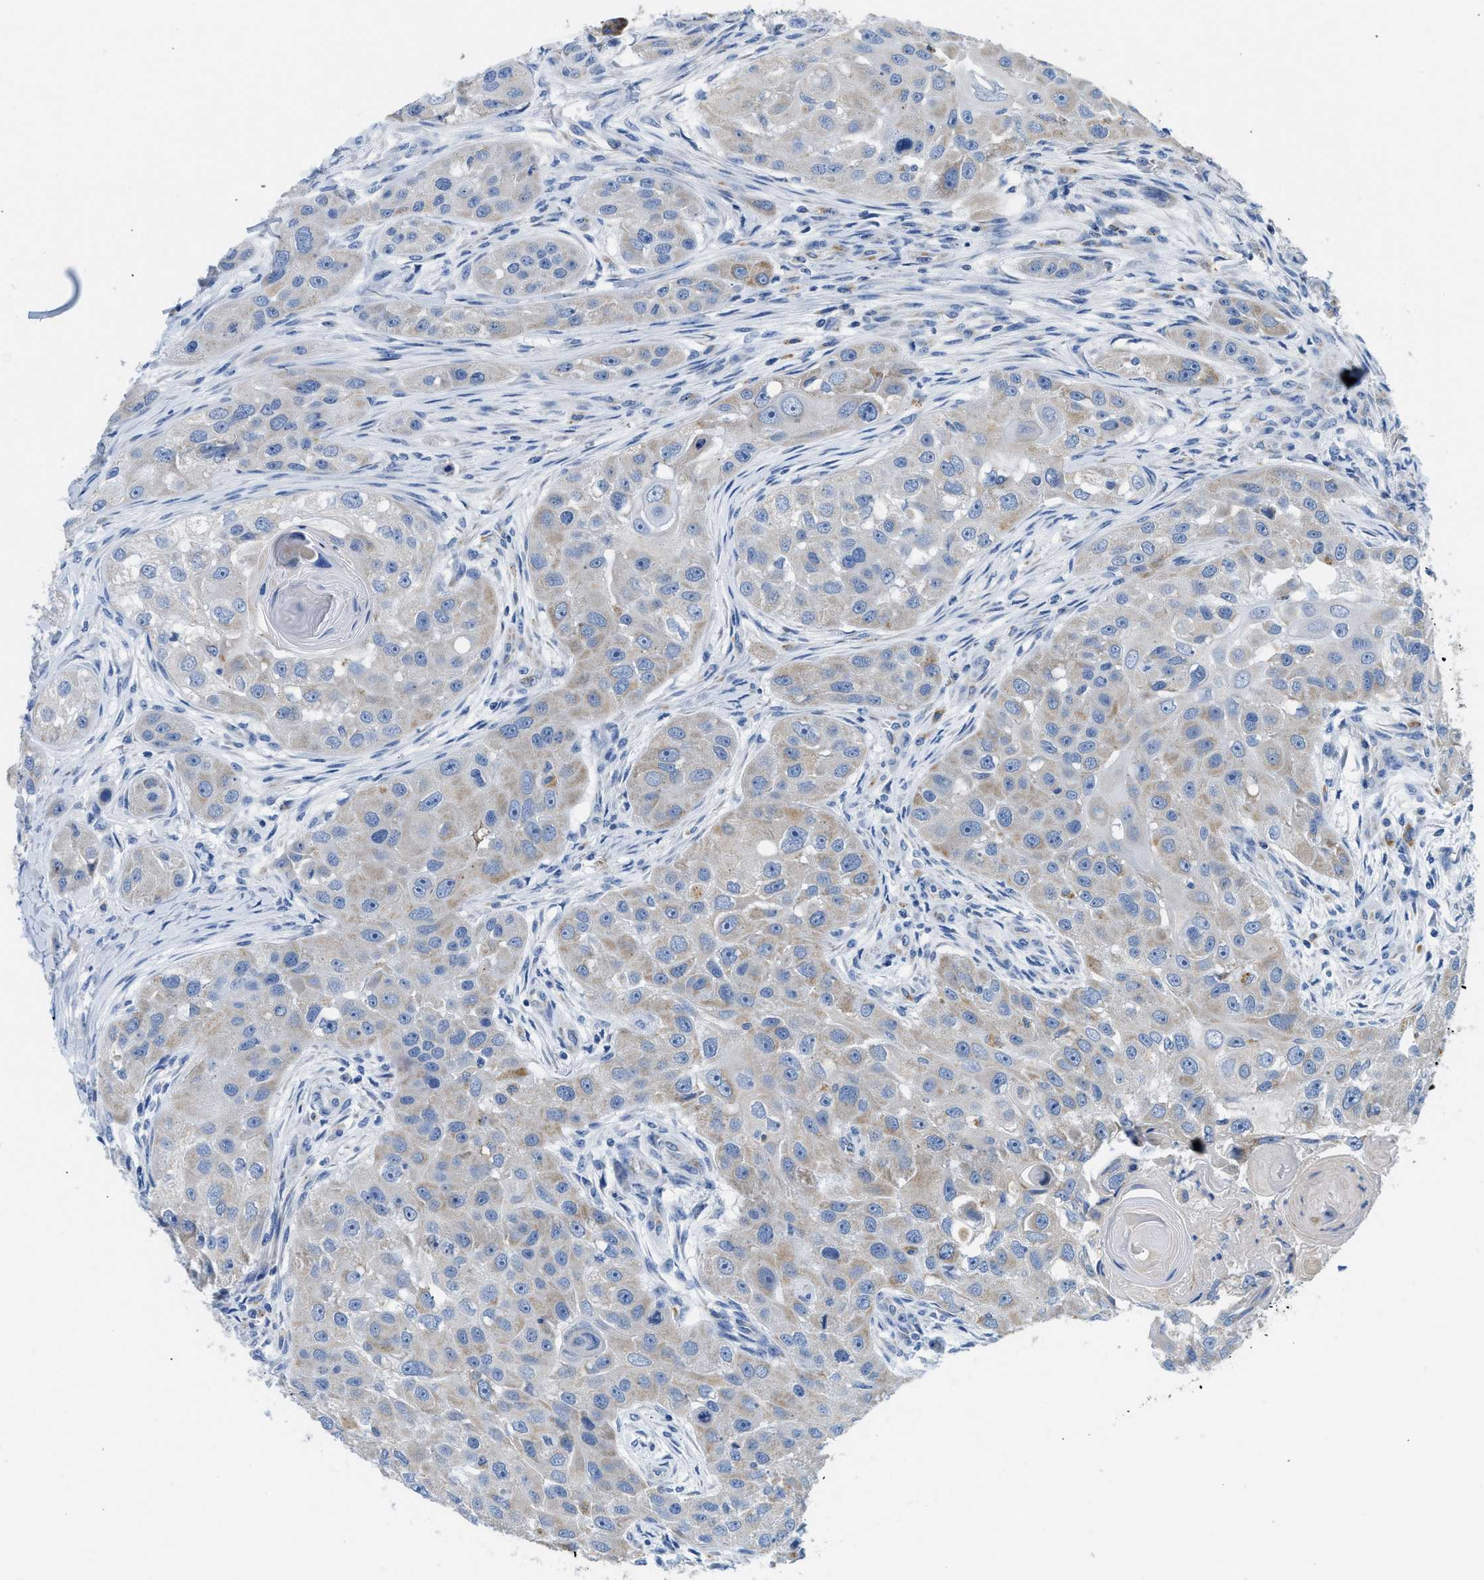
{"staining": {"intensity": "weak", "quantity": "25%-75%", "location": "cytoplasmic/membranous"}, "tissue": "head and neck cancer", "cell_type": "Tumor cells", "image_type": "cancer", "snomed": [{"axis": "morphology", "description": "Normal tissue, NOS"}, {"axis": "morphology", "description": "Squamous cell carcinoma, NOS"}, {"axis": "topography", "description": "Skeletal muscle"}, {"axis": "topography", "description": "Head-Neck"}], "caption": "IHC of head and neck cancer (squamous cell carcinoma) exhibits low levels of weak cytoplasmic/membranous staining in about 25%-75% of tumor cells. (Stains: DAB (3,3'-diaminobenzidine) in brown, nuclei in blue, Microscopy: brightfield microscopy at high magnification).", "gene": "SLC25A13", "patient": {"sex": "male", "age": 51}}